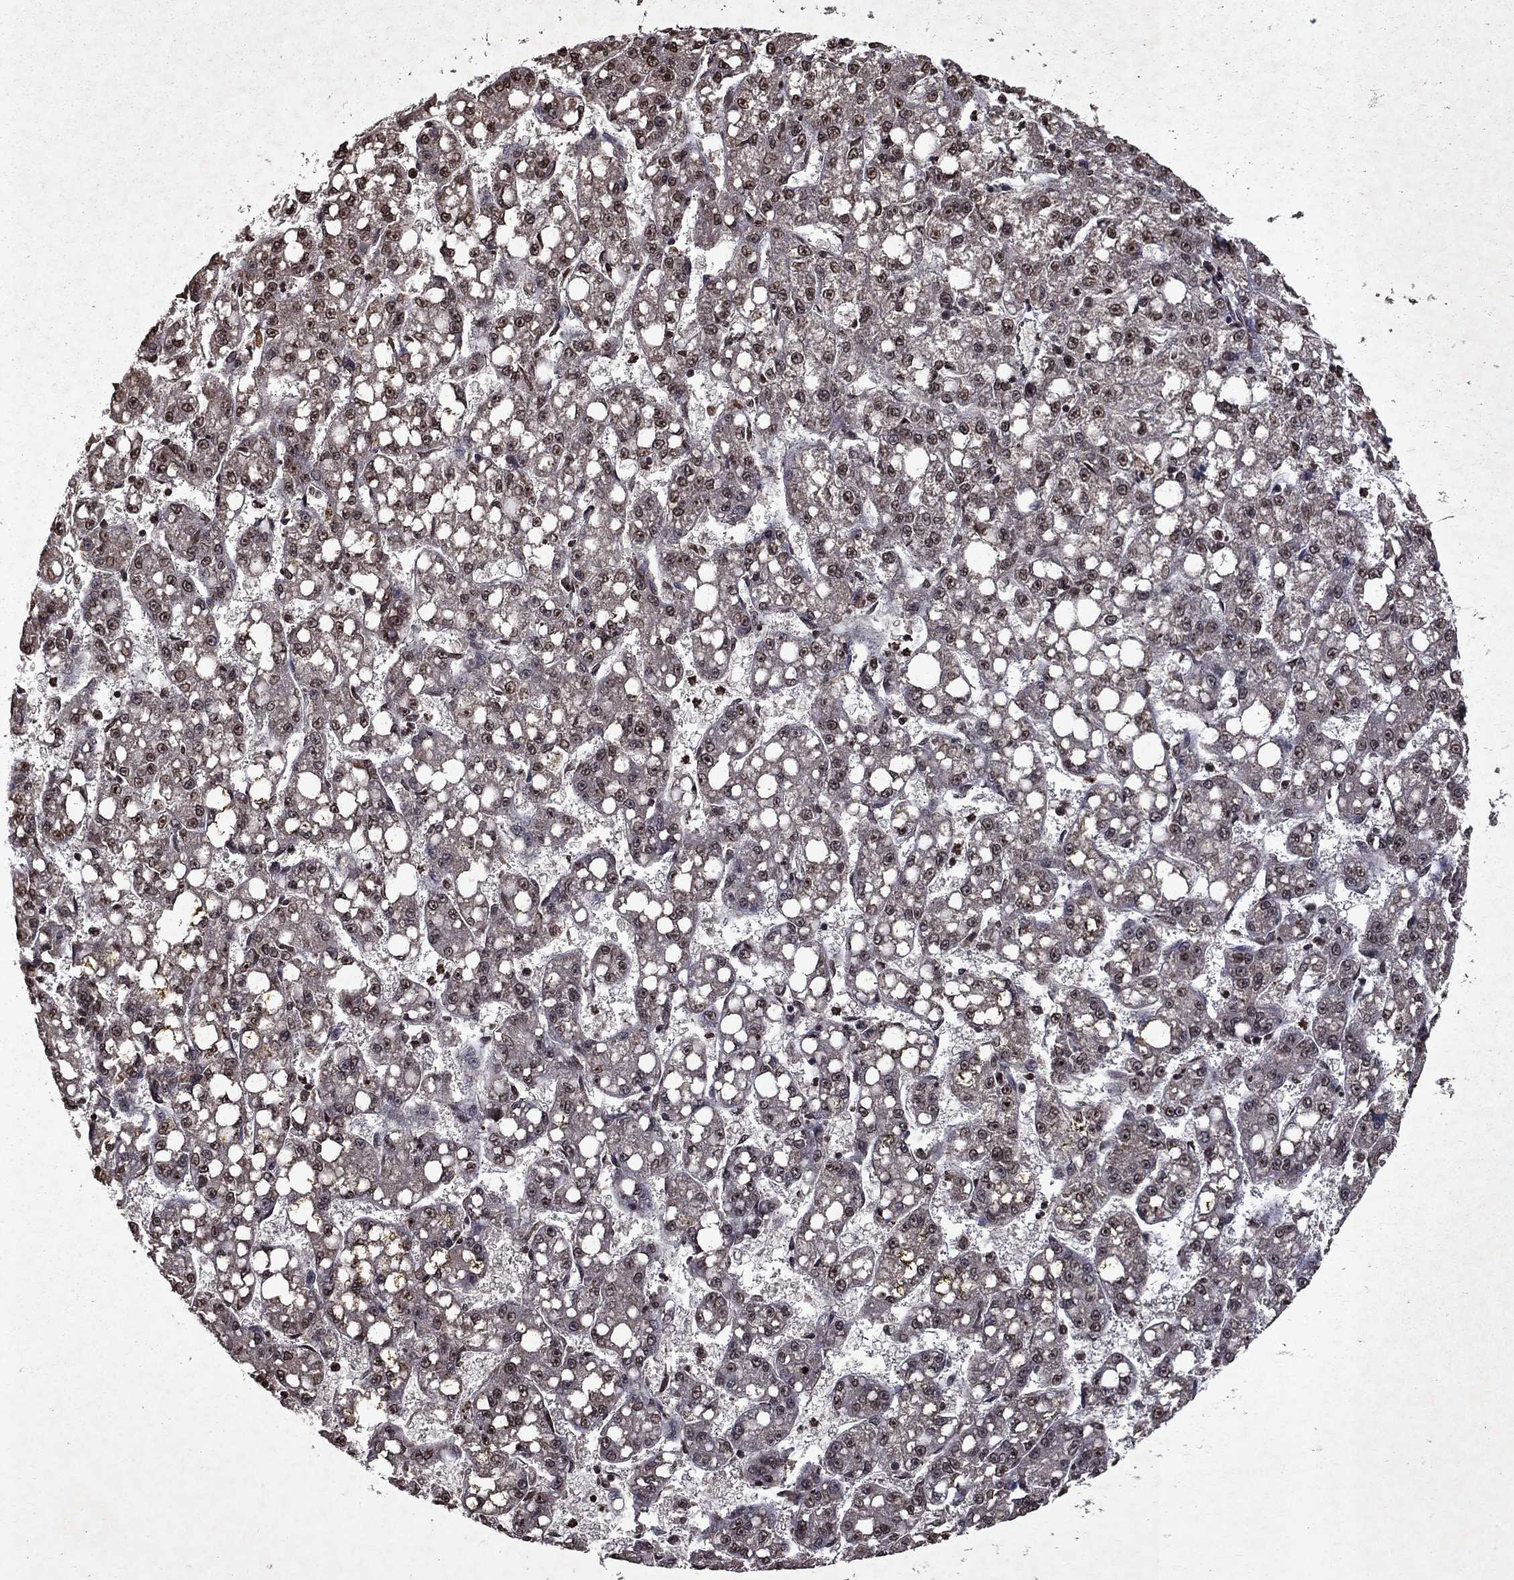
{"staining": {"intensity": "negative", "quantity": "none", "location": "none"}, "tissue": "liver cancer", "cell_type": "Tumor cells", "image_type": "cancer", "snomed": [{"axis": "morphology", "description": "Carcinoma, Hepatocellular, NOS"}, {"axis": "topography", "description": "Liver"}], "caption": "A high-resolution photomicrograph shows immunohistochemistry (IHC) staining of liver cancer, which reveals no significant expression in tumor cells.", "gene": "PIN4", "patient": {"sex": "female", "age": 65}}